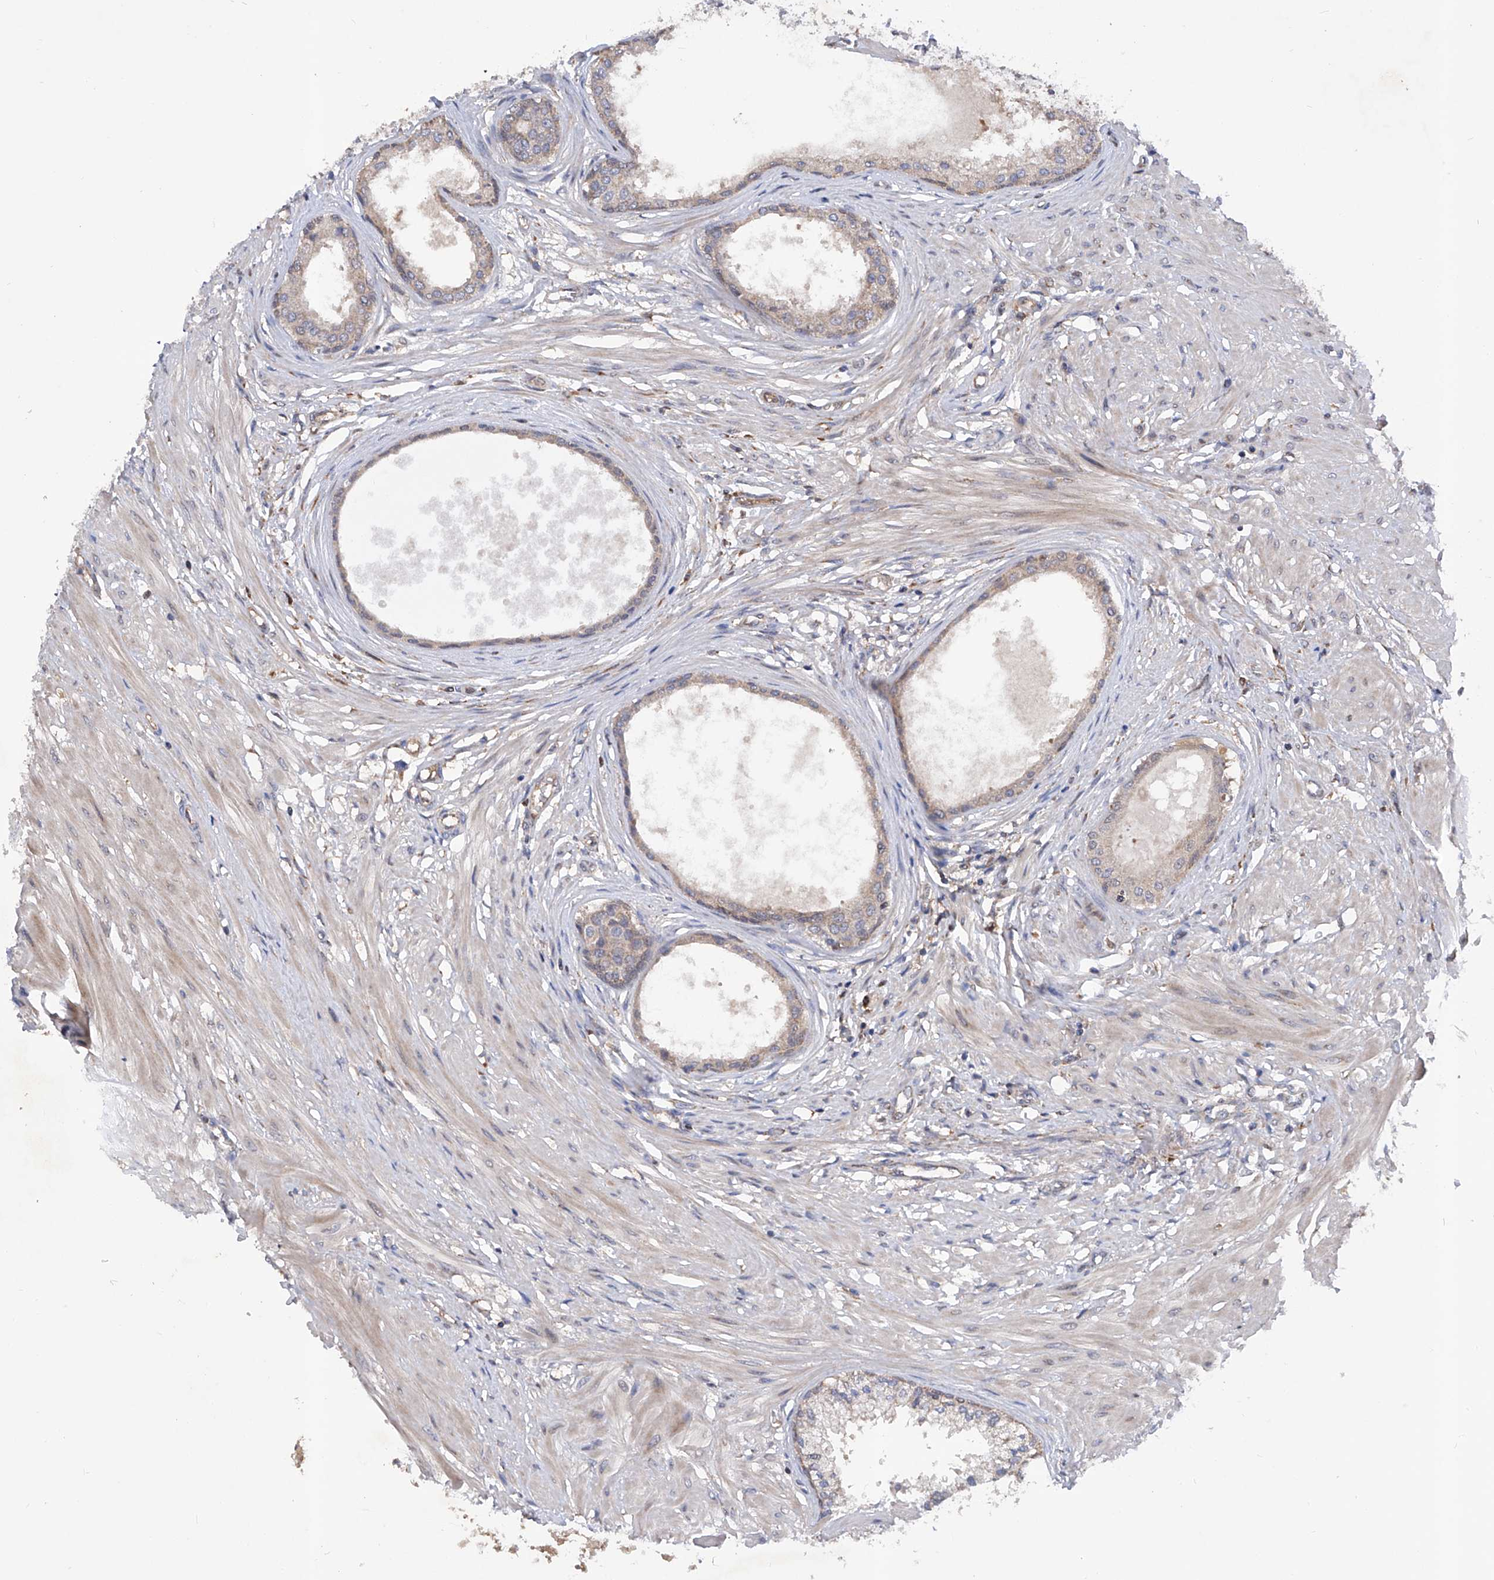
{"staining": {"intensity": "weak", "quantity": ">75%", "location": "cytoplasmic/membranous"}, "tissue": "prostate", "cell_type": "Glandular cells", "image_type": "normal", "snomed": [{"axis": "morphology", "description": "Normal tissue, NOS"}, {"axis": "topography", "description": "Prostate"}], "caption": "Glandular cells exhibit low levels of weak cytoplasmic/membranous positivity in about >75% of cells in benign human prostate.", "gene": "SPATA20", "patient": {"sex": "male", "age": 48}}